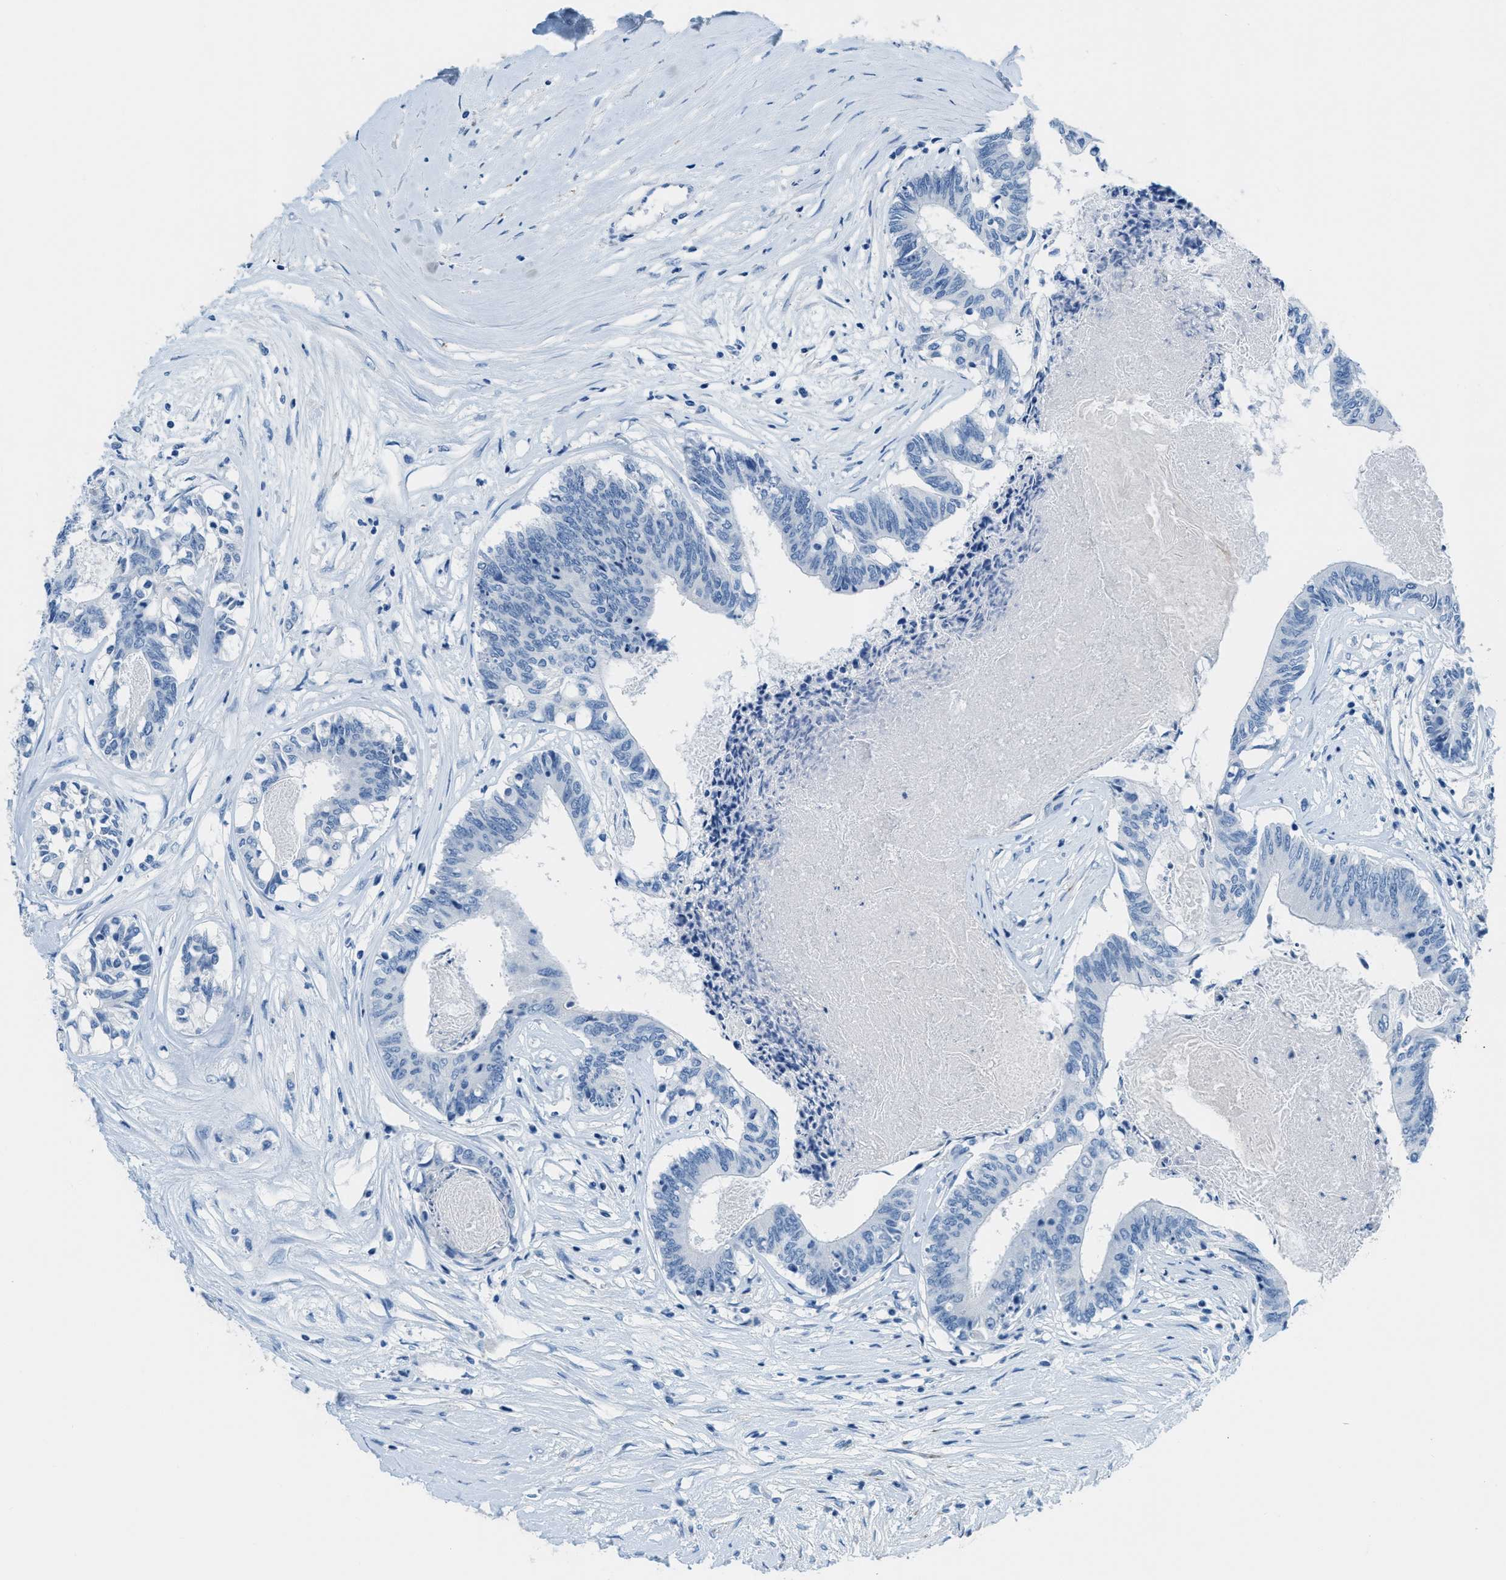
{"staining": {"intensity": "negative", "quantity": "none", "location": "none"}, "tissue": "colorectal cancer", "cell_type": "Tumor cells", "image_type": "cancer", "snomed": [{"axis": "morphology", "description": "Adenocarcinoma, NOS"}, {"axis": "topography", "description": "Rectum"}], "caption": "Histopathology image shows no significant protein expression in tumor cells of colorectal cancer (adenocarcinoma).", "gene": "MGARP", "patient": {"sex": "male", "age": 63}}